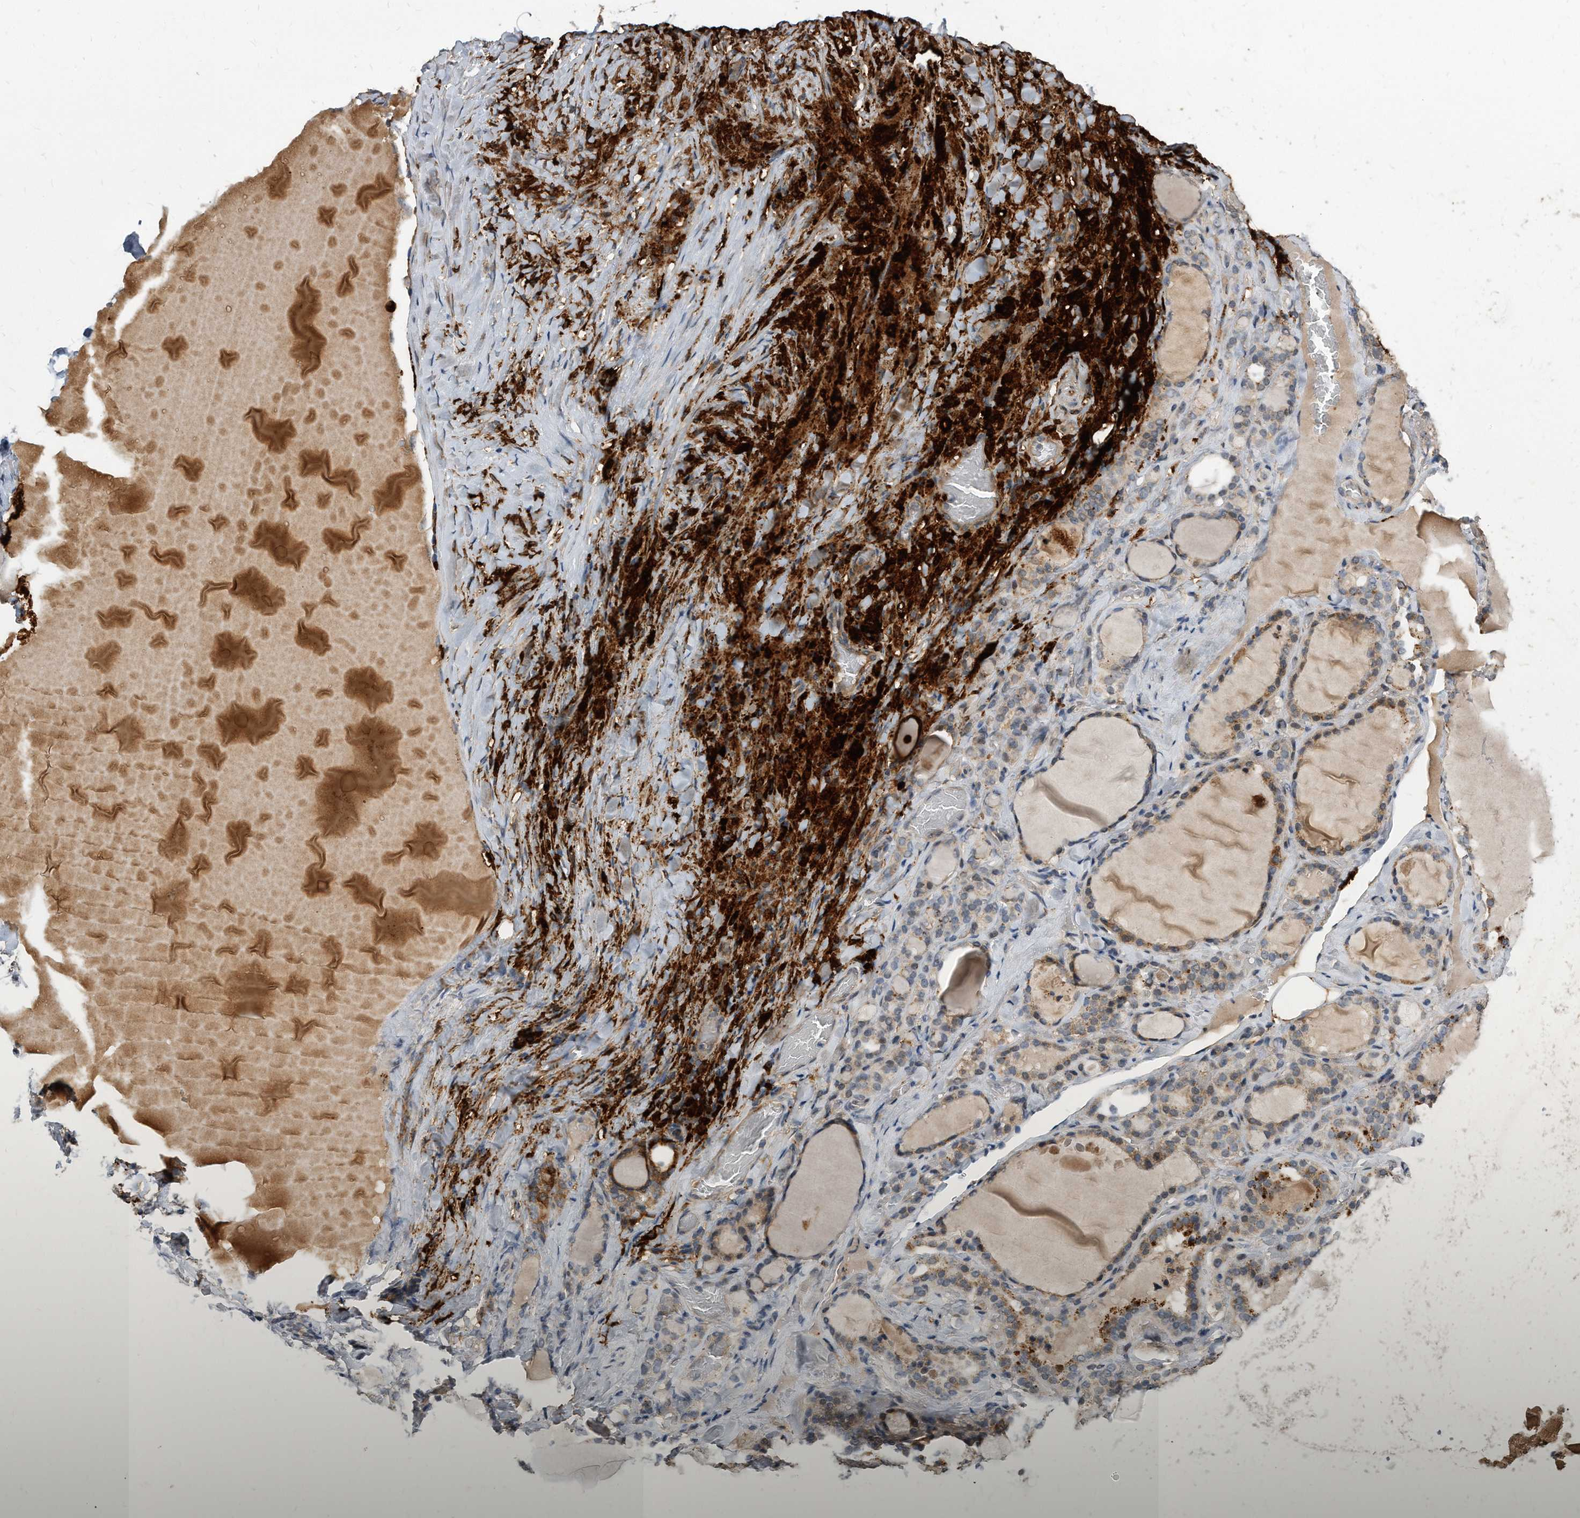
{"staining": {"intensity": "moderate", "quantity": ">75%", "location": "cytoplasmic/membranous"}, "tissue": "thyroid gland", "cell_type": "Glandular cells", "image_type": "normal", "snomed": [{"axis": "morphology", "description": "Normal tissue, NOS"}, {"axis": "topography", "description": "Thyroid gland"}], "caption": "DAB immunohistochemical staining of benign human thyroid gland reveals moderate cytoplasmic/membranous protein expression in about >75% of glandular cells.", "gene": "SOBP", "patient": {"sex": "female", "age": 22}}